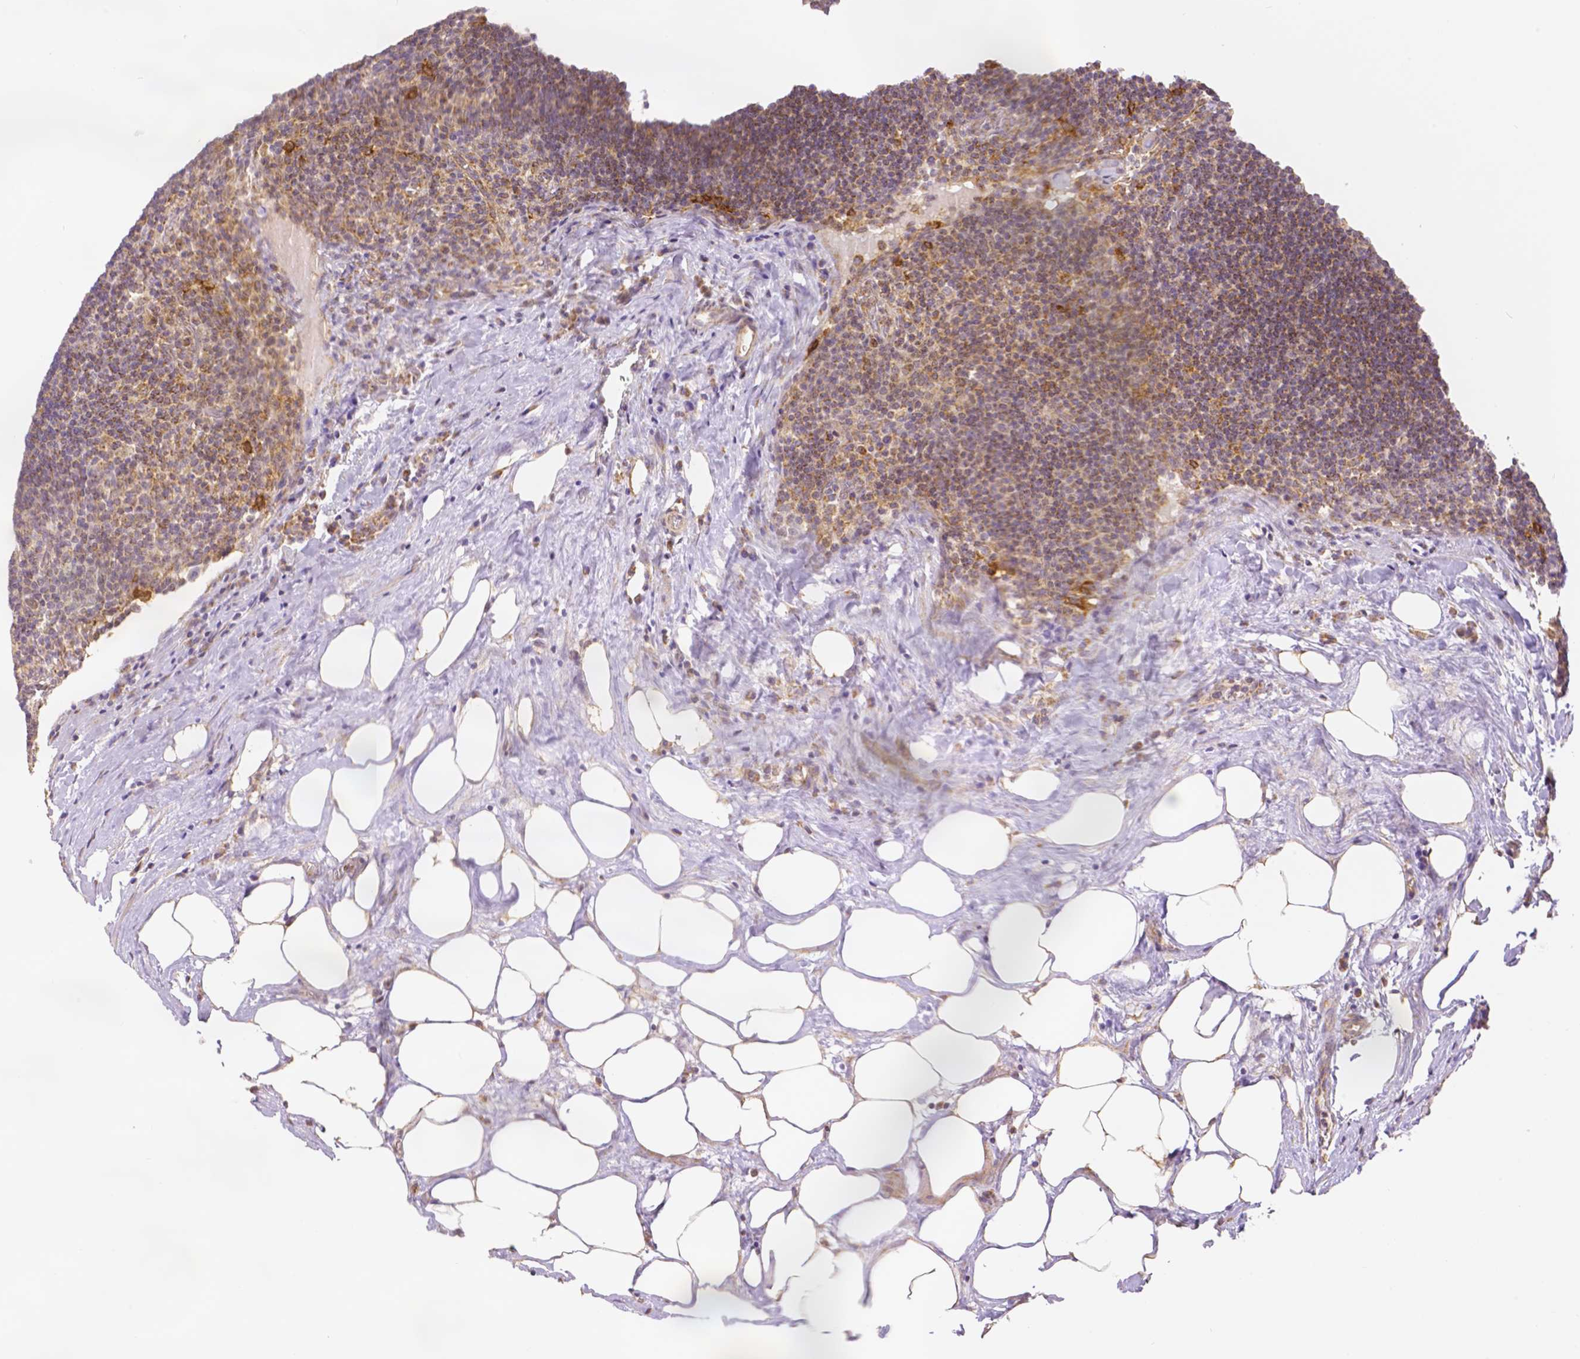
{"staining": {"intensity": "moderate", "quantity": "<25%", "location": "cytoplasmic/membranous"}, "tissue": "lymph node", "cell_type": "Non-germinal center cells", "image_type": "normal", "snomed": [{"axis": "morphology", "description": "Normal tissue, NOS"}, {"axis": "topography", "description": "Lymph node"}], "caption": "Lymph node stained with a brown dye displays moderate cytoplasmic/membranous positive positivity in about <25% of non-germinal center cells.", "gene": "RHOT1", "patient": {"sex": "male", "age": 67}}